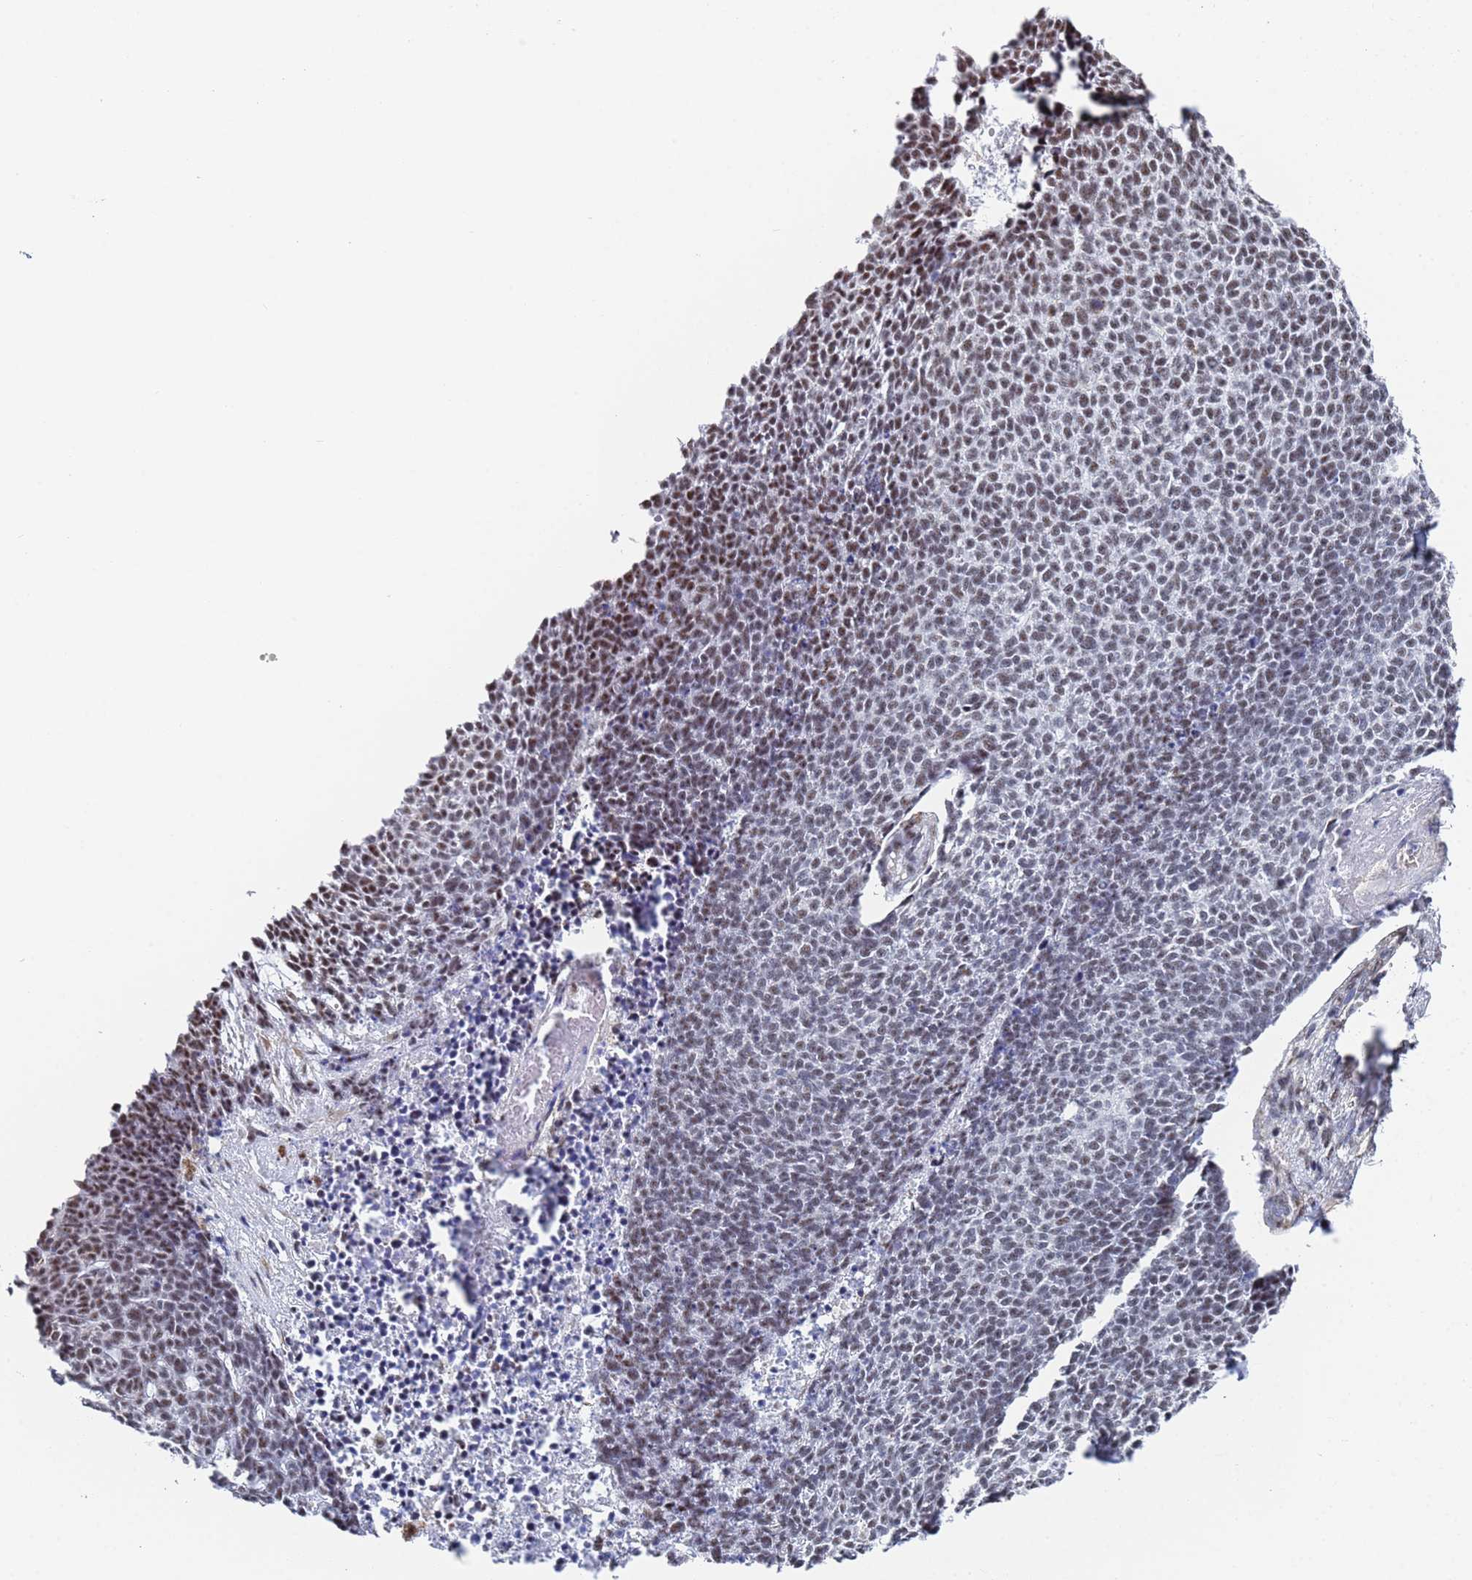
{"staining": {"intensity": "moderate", "quantity": "<25%", "location": "nuclear"}, "tissue": "skin cancer", "cell_type": "Tumor cells", "image_type": "cancer", "snomed": [{"axis": "morphology", "description": "Basal cell carcinoma"}, {"axis": "topography", "description": "Skin"}], "caption": "Moderate nuclear expression for a protein is appreciated in approximately <25% of tumor cells of skin cancer using immunohistochemistry (IHC).", "gene": "PRRT4", "patient": {"sex": "female", "age": 84}}